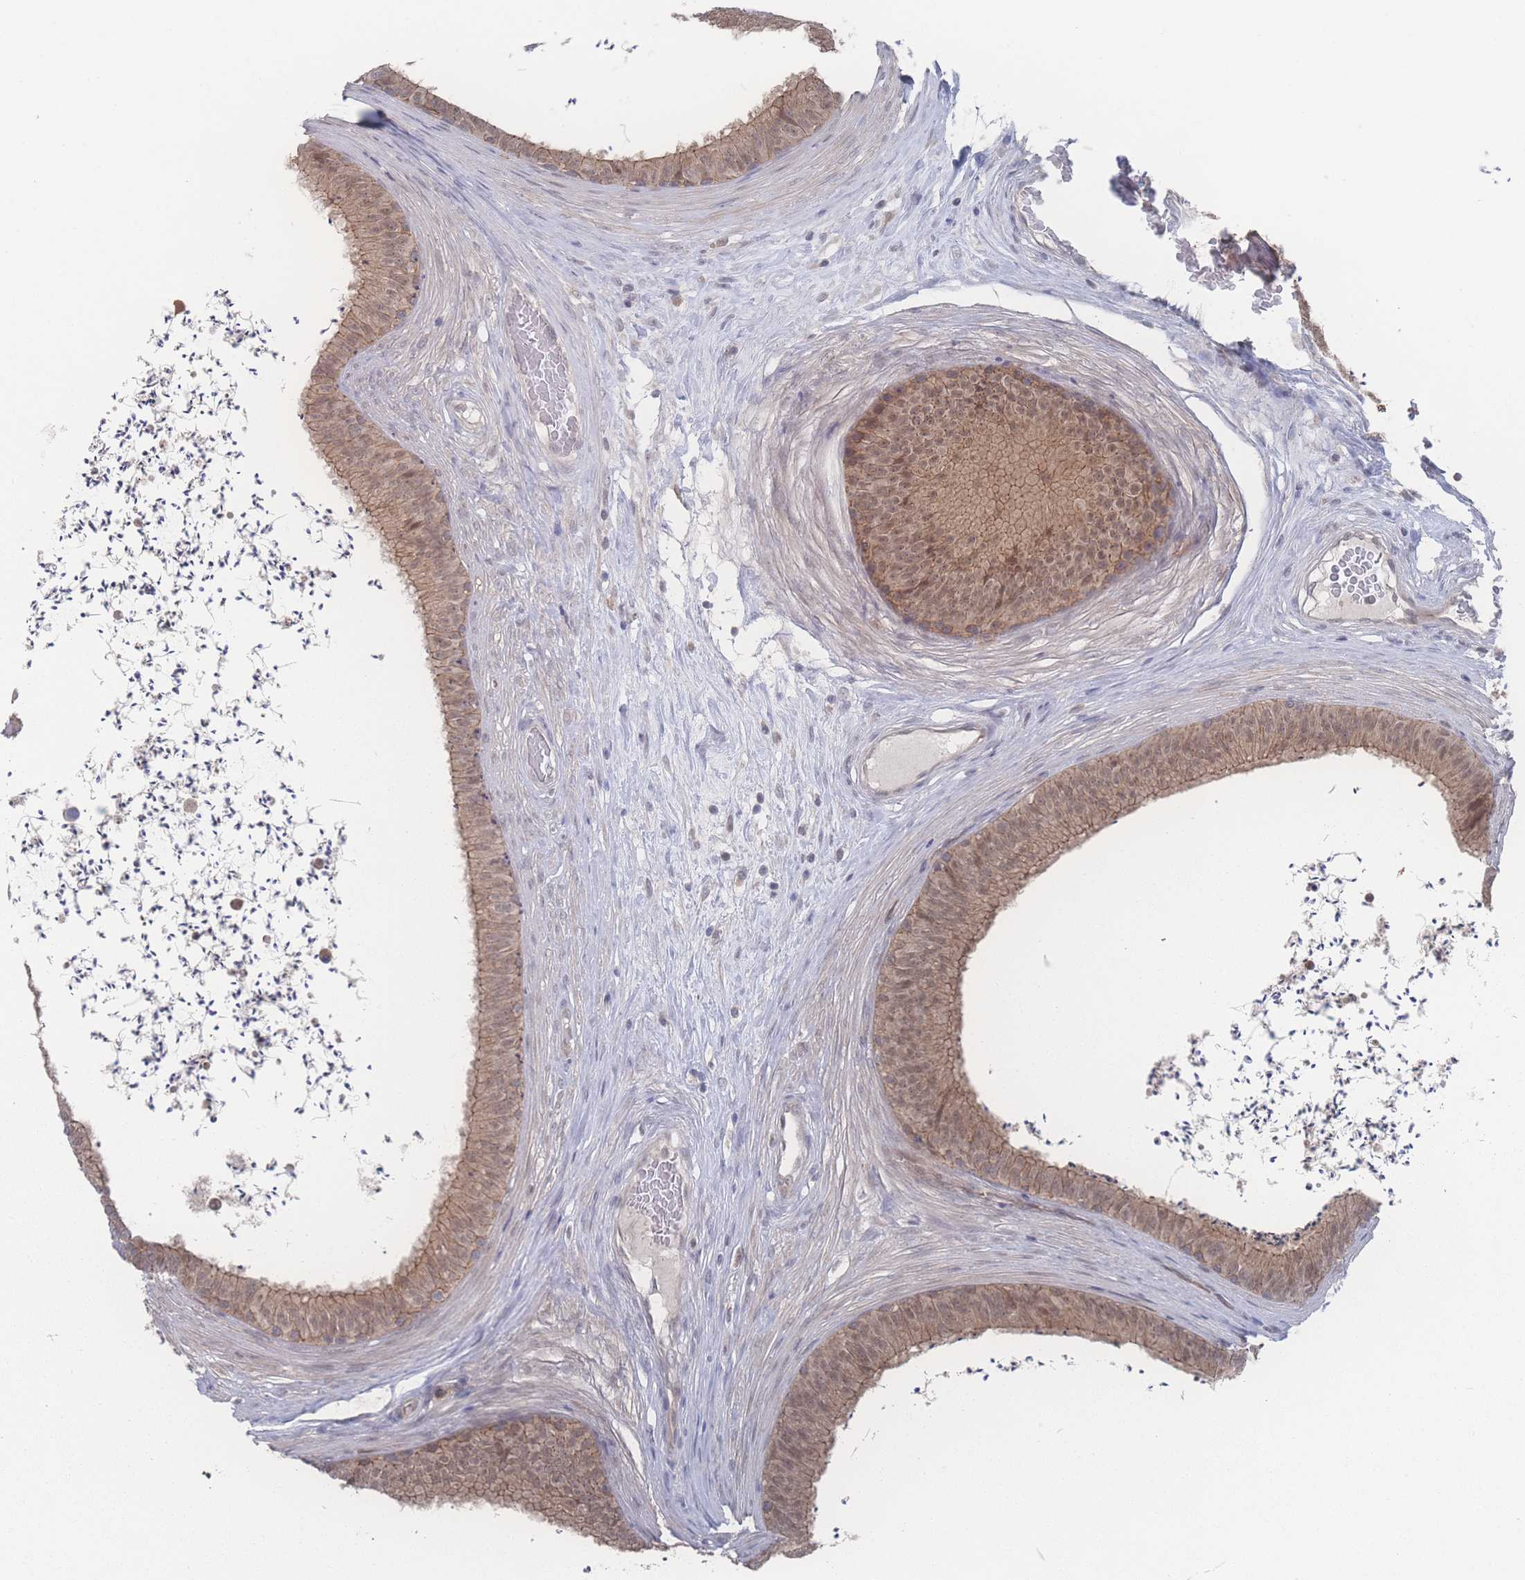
{"staining": {"intensity": "moderate", "quantity": ">75%", "location": "cytoplasmic/membranous,nuclear"}, "tissue": "epididymis", "cell_type": "Glandular cells", "image_type": "normal", "snomed": [{"axis": "morphology", "description": "Normal tissue, NOS"}, {"axis": "topography", "description": "Testis"}, {"axis": "topography", "description": "Epididymis"}], "caption": "Epididymis stained for a protein demonstrates moderate cytoplasmic/membranous,nuclear positivity in glandular cells. Nuclei are stained in blue.", "gene": "NBEAL1", "patient": {"sex": "male", "age": 41}}